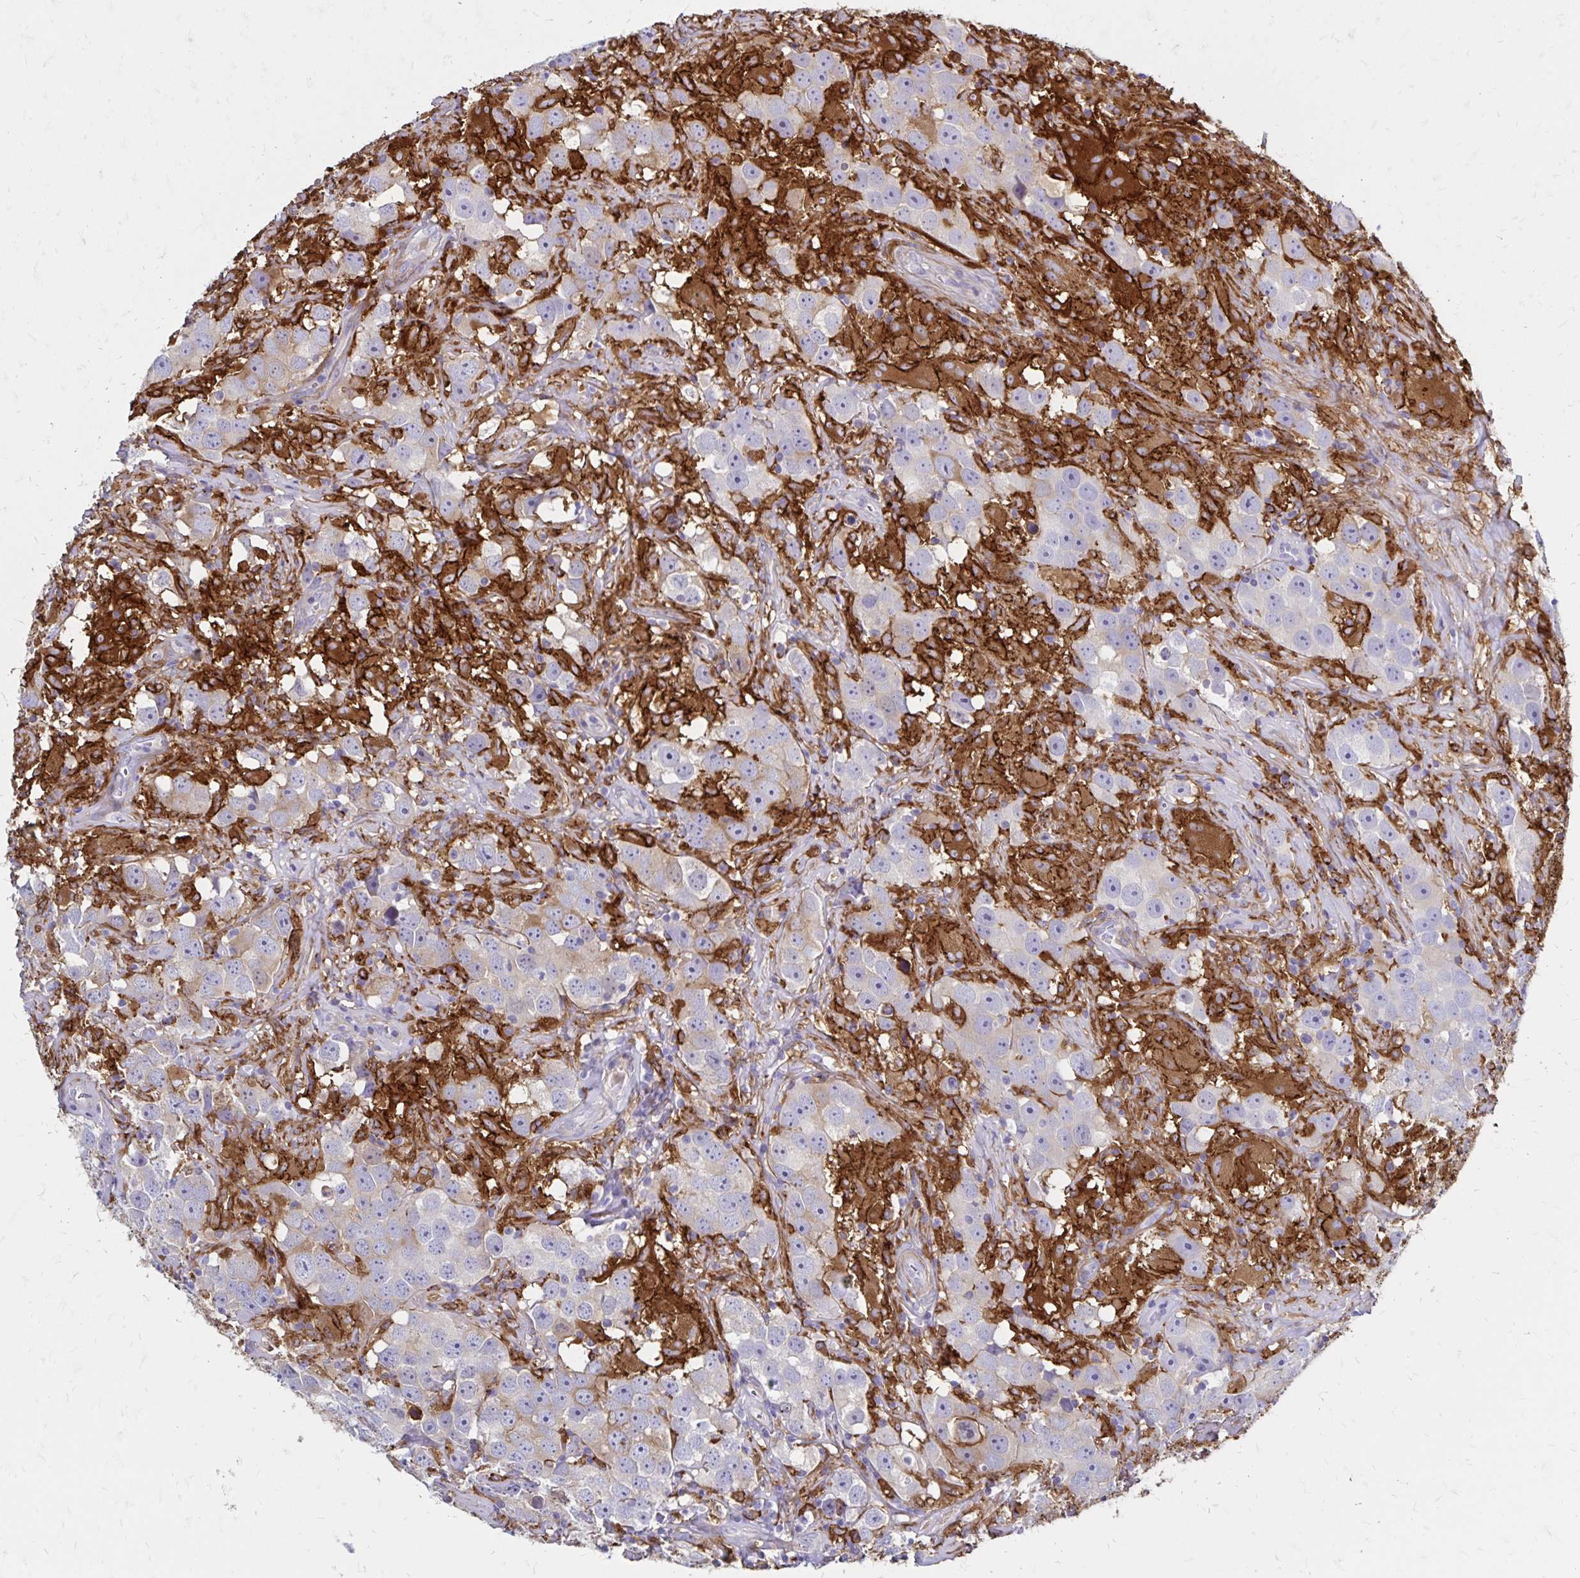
{"staining": {"intensity": "weak", "quantity": "<25%", "location": "cytoplasmic/membranous"}, "tissue": "testis cancer", "cell_type": "Tumor cells", "image_type": "cancer", "snomed": [{"axis": "morphology", "description": "Seminoma, NOS"}, {"axis": "topography", "description": "Testis"}], "caption": "High magnification brightfield microscopy of seminoma (testis) stained with DAB (3,3'-diaminobenzidine) (brown) and counterstained with hematoxylin (blue): tumor cells show no significant expression.", "gene": "TNS3", "patient": {"sex": "male", "age": 49}}